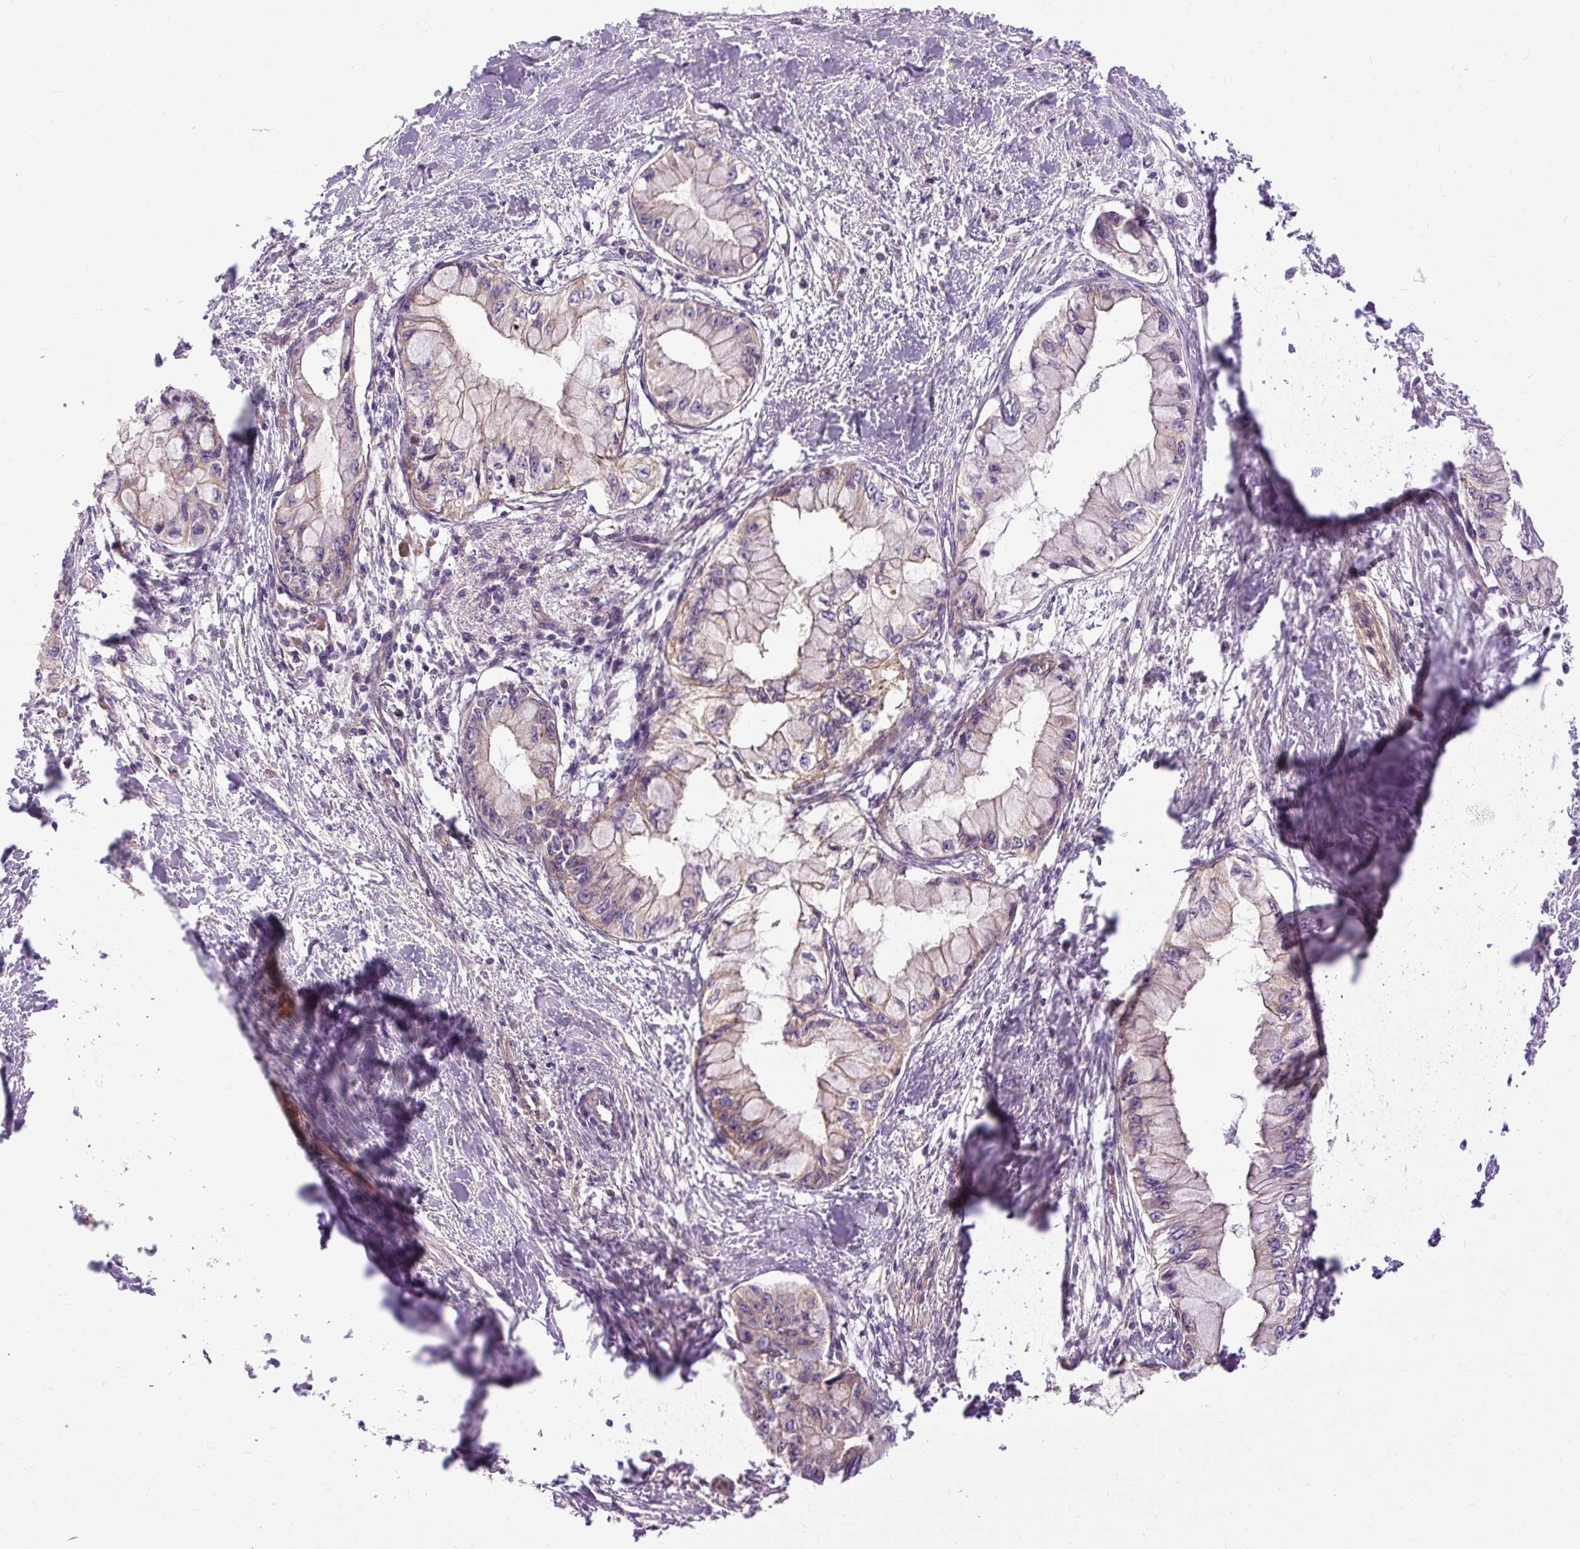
{"staining": {"intensity": "negative", "quantity": "none", "location": "none"}, "tissue": "pancreatic cancer", "cell_type": "Tumor cells", "image_type": "cancer", "snomed": [{"axis": "morphology", "description": "Adenocarcinoma, NOS"}, {"axis": "topography", "description": "Pancreas"}], "caption": "Tumor cells are negative for brown protein staining in adenocarcinoma (pancreatic).", "gene": "CCDC93", "patient": {"sex": "male", "age": 48}}